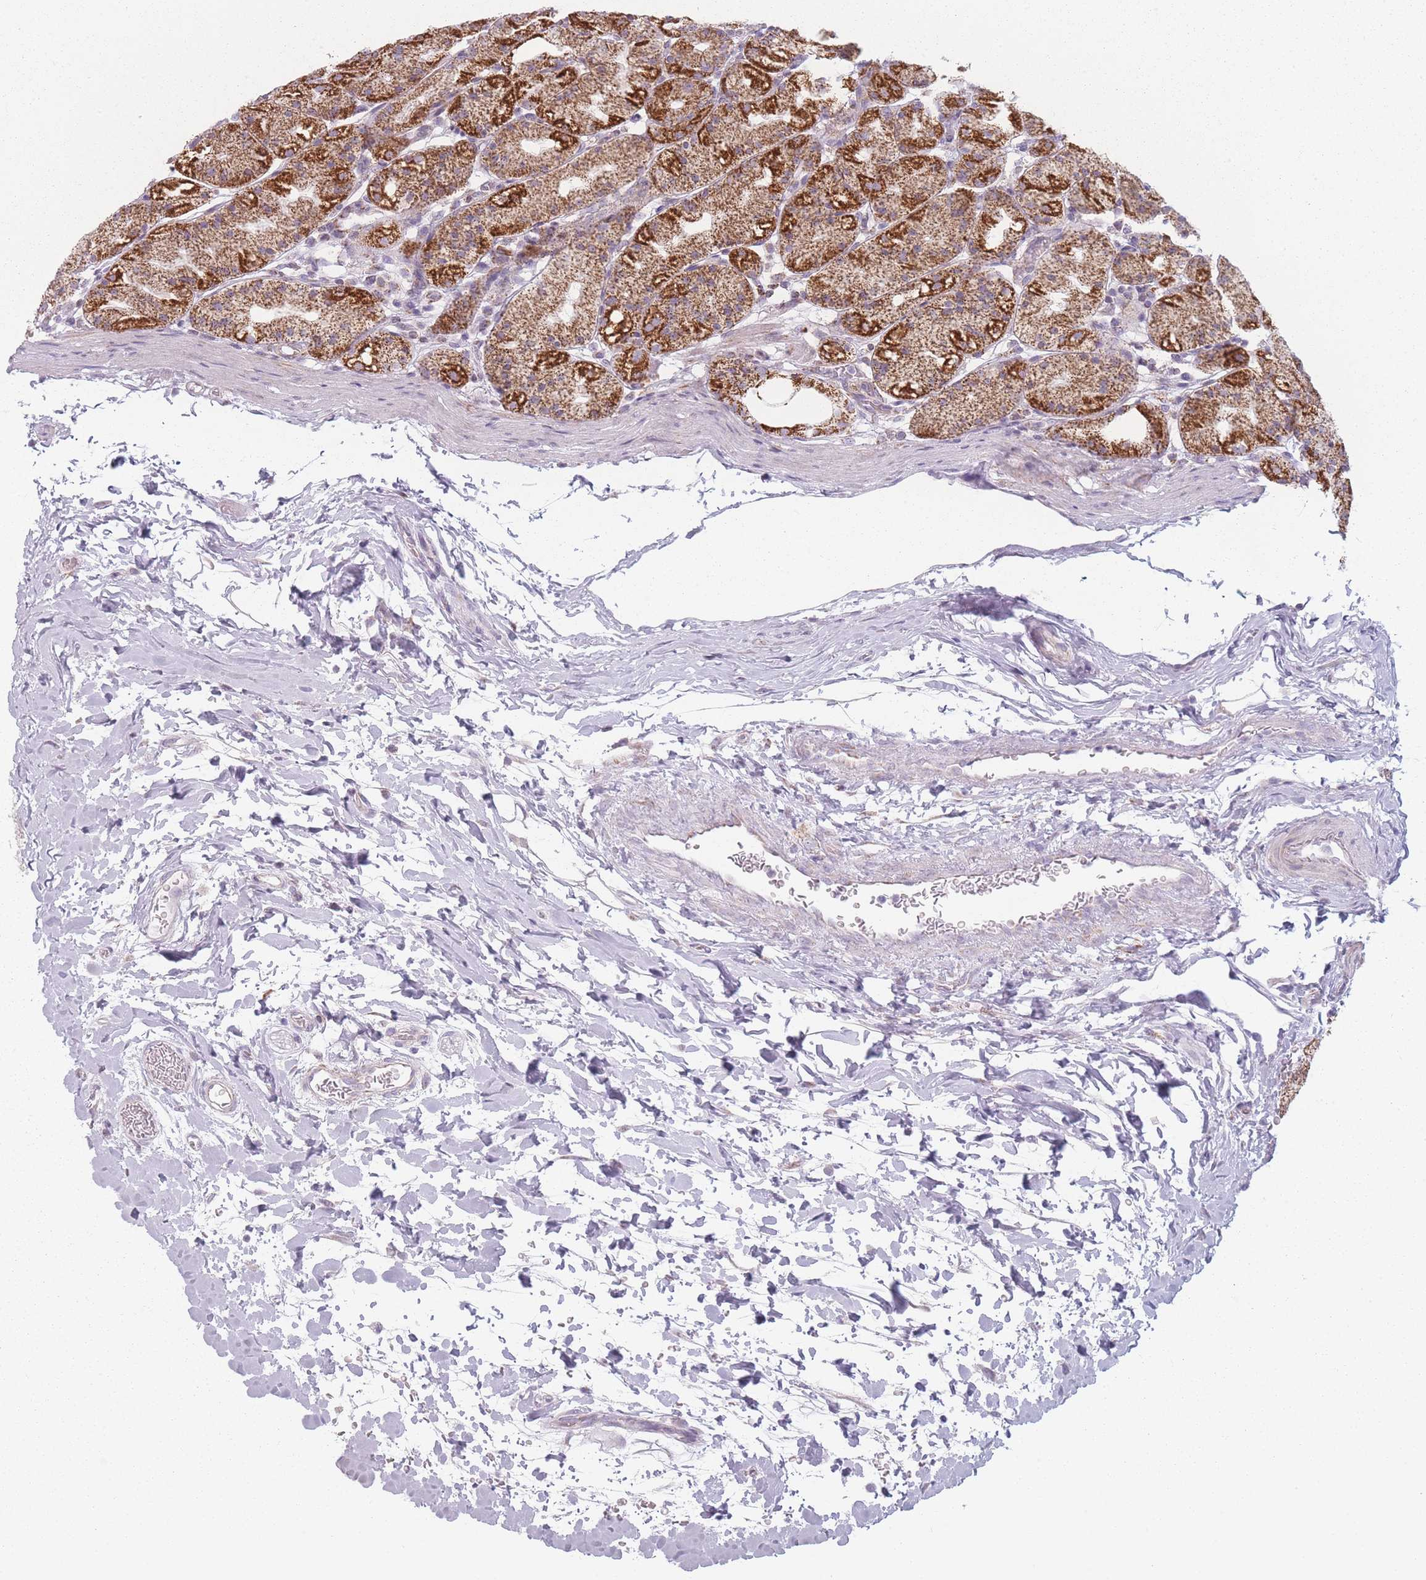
{"staining": {"intensity": "strong", "quantity": "25%-75%", "location": "cytoplasmic/membranous"}, "tissue": "stomach", "cell_type": "Glandular cells", "image_type": "normal", "snomed": [{"axis": "morphology", "description": "Normal tissue, NOS"}, {"axis": "topography", "description": "Stomach, upper"}], "caption": "IHC of unremarkable human stomach demonstrates high levels of strong cytoplasmic/membranous staining in about 25%-75% of glandular cells.", "gene": "DCHS1", "patient": {"sex": "male", "age": 48}}